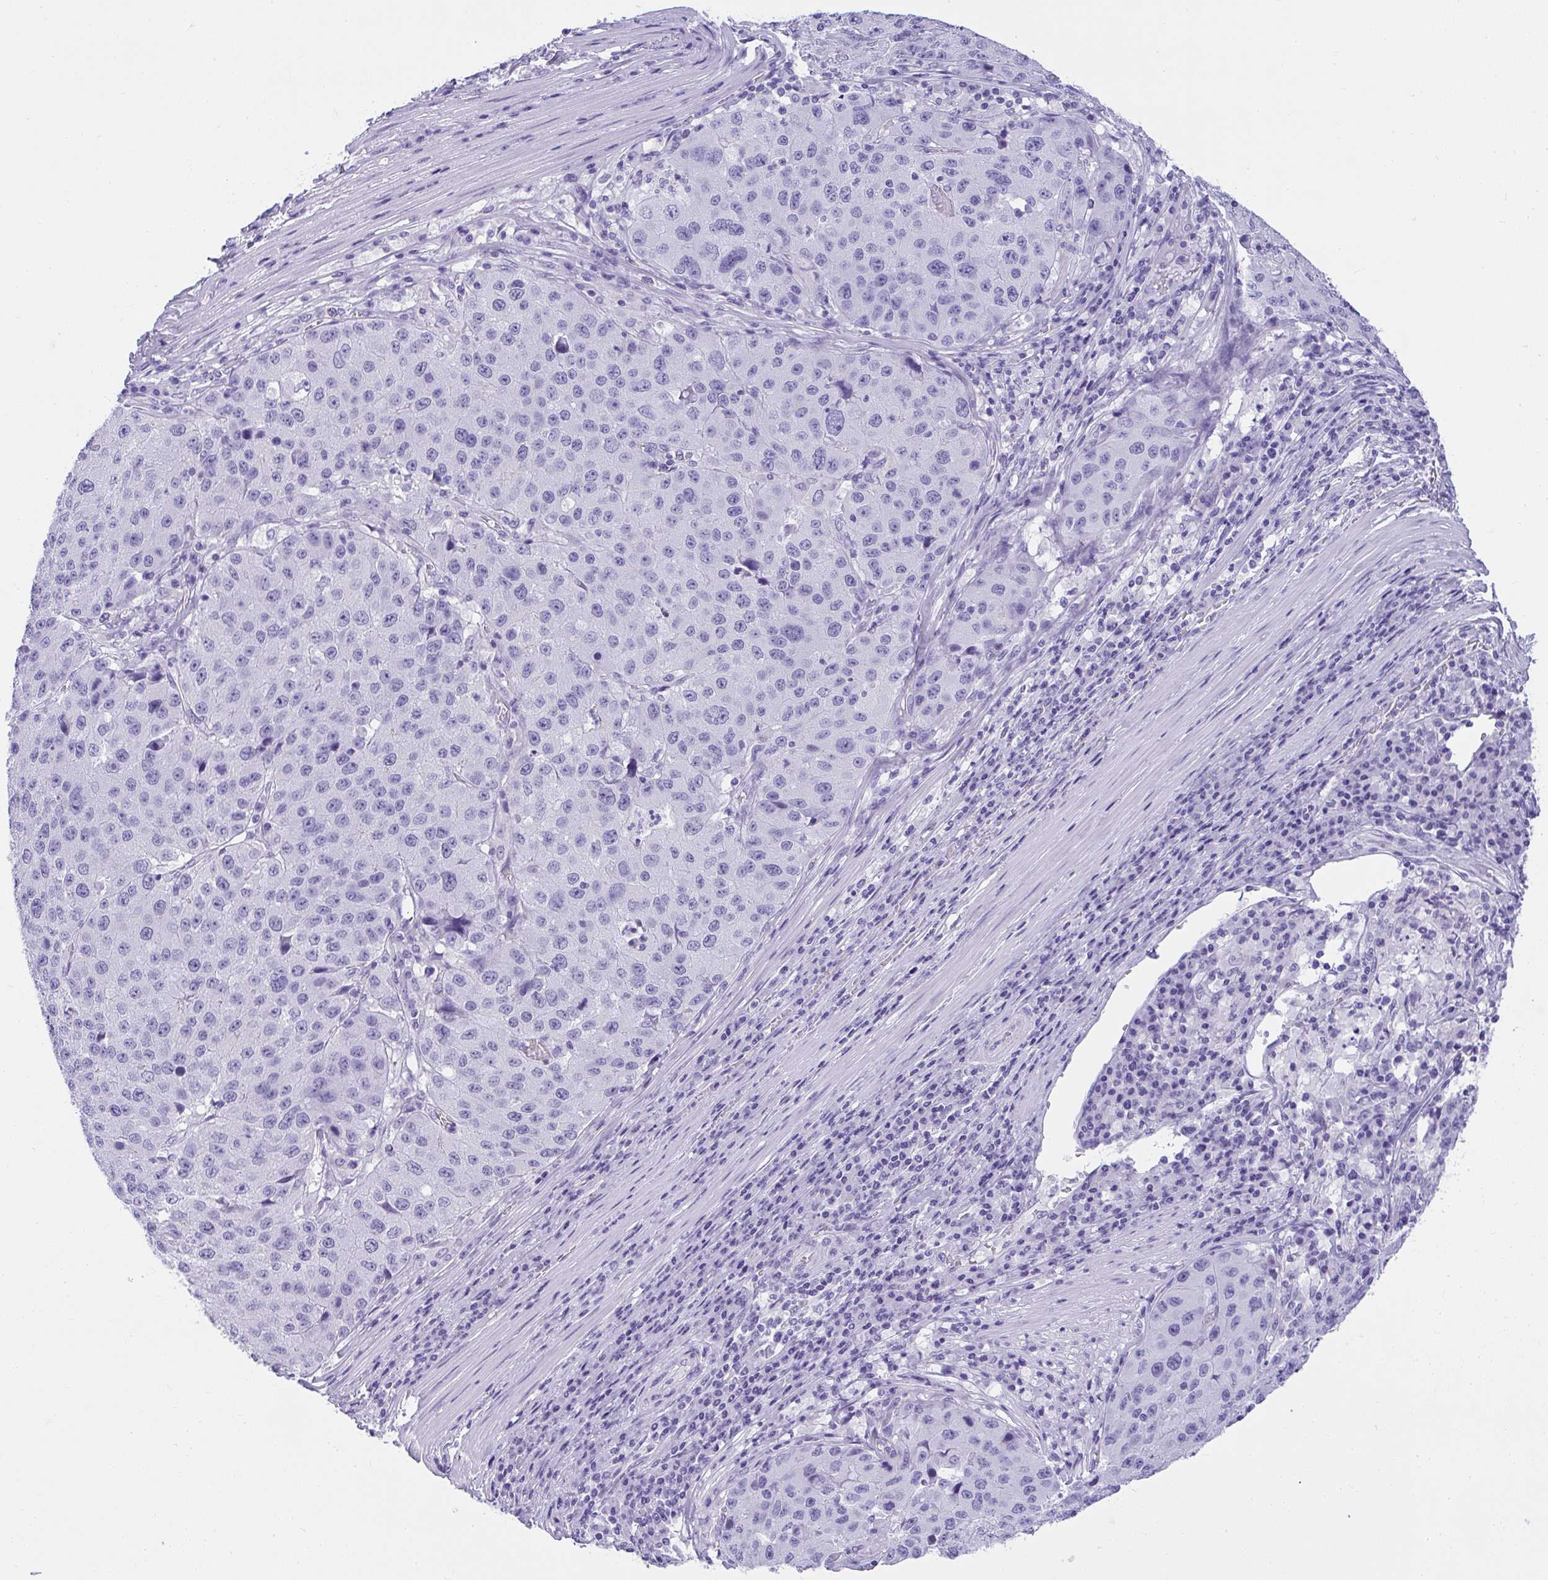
{"staining": {"intensity": "negative", "quantity": "none", "location": "none"}, "tissue": "stomach cancer", "cell_type": "Tumor cells", "image_type": "cancer", "snomed": [{"axis": "morphology", "description": "Adenocarcinoma, NOS"}, {"axis": "topography", "description": "Stomach"}], "caption": "Stomach adenocarcinoma stained for a protein using immunohistochemistry (IHC) displays no staining tumor cells.", "gene": "AVIL", "patient": {"sex": "male", "age": 71}}